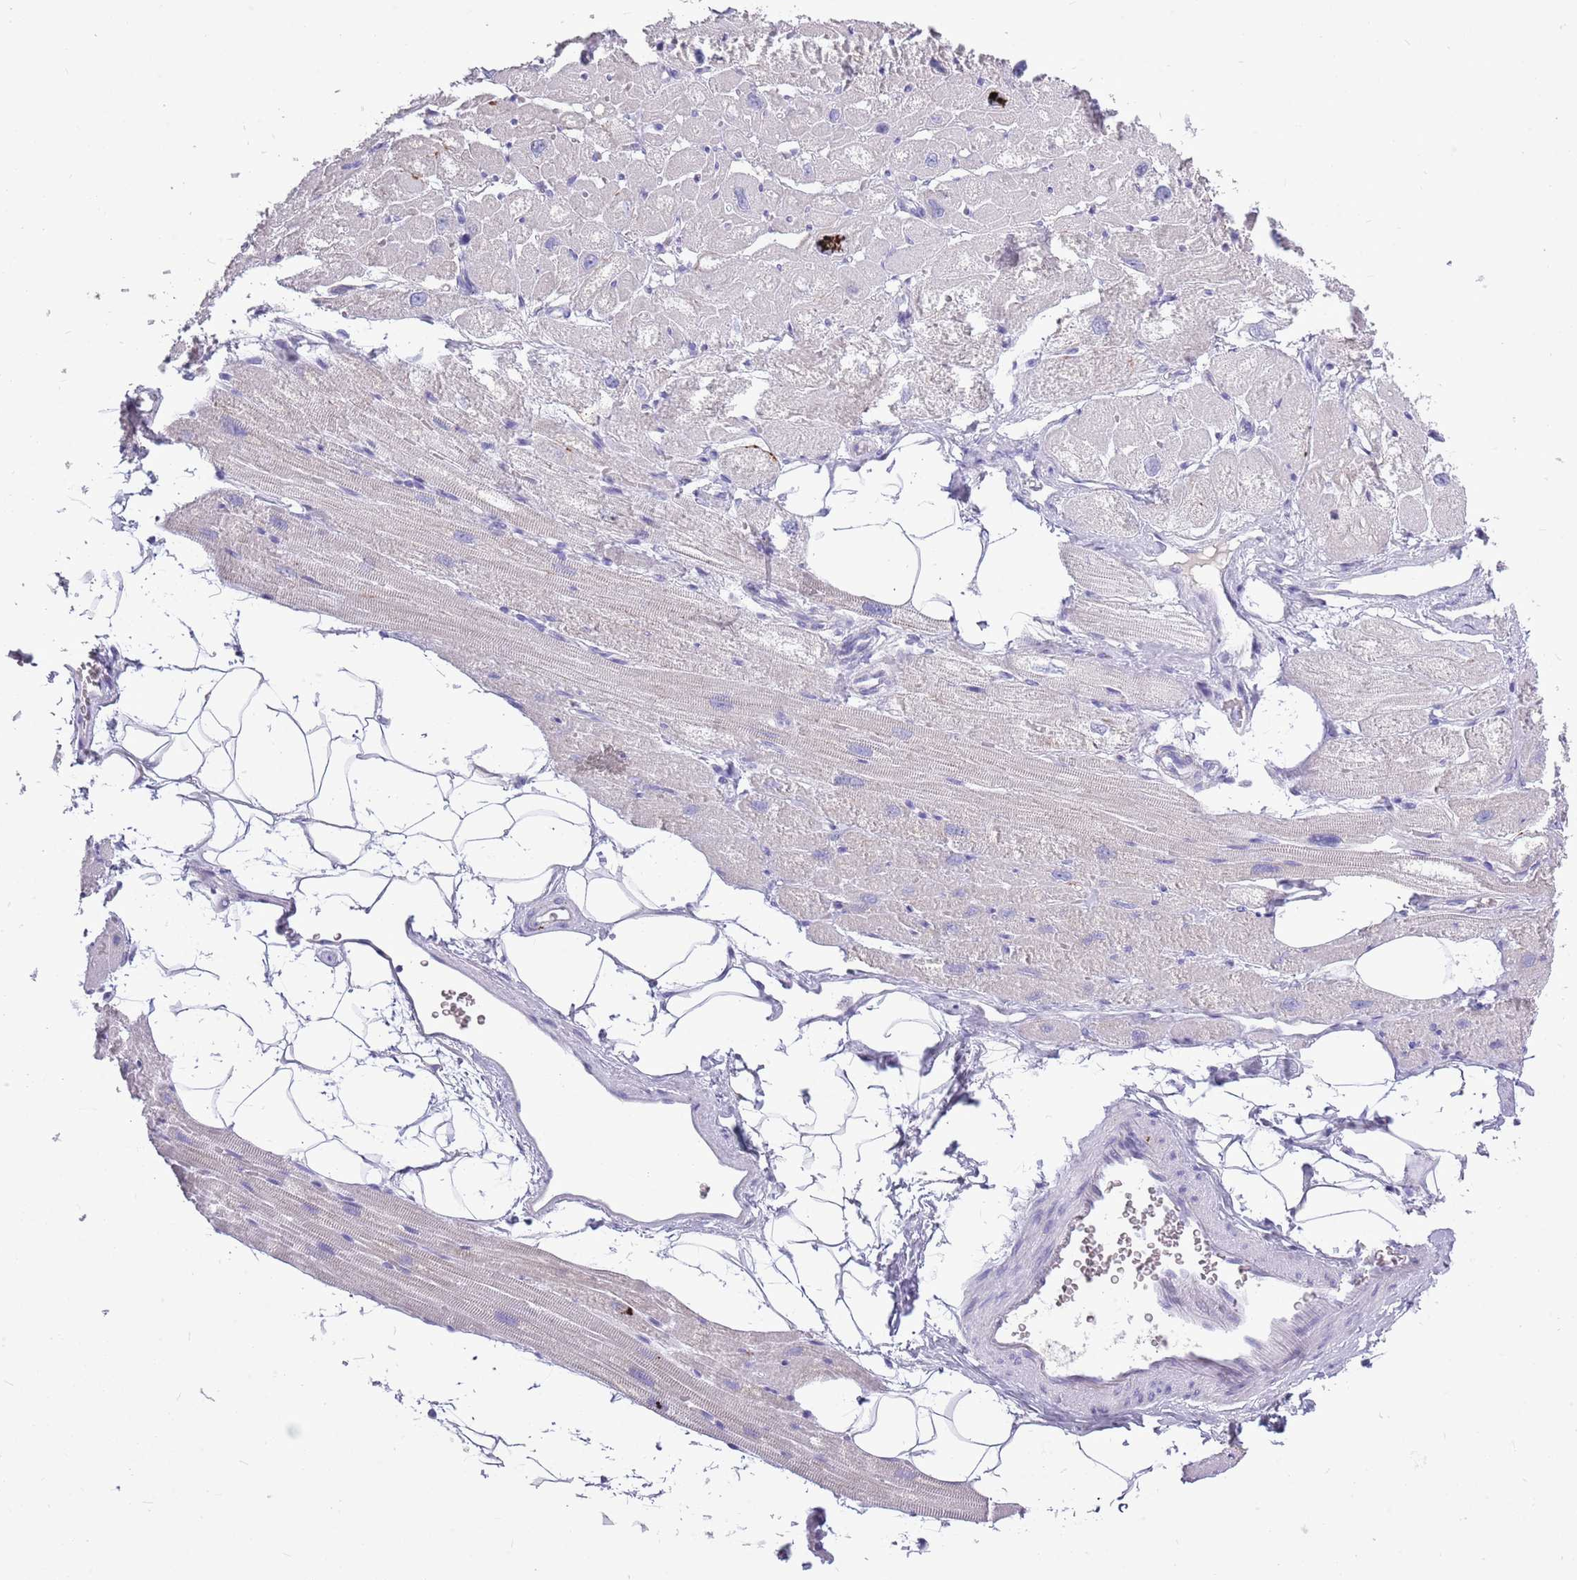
{"staining": {"intensity": "negative", "quantity": "none", "location": "none"}, "tissue": "heart muscle", "cell_type": "Cardiomyocytes", "image_type": "normal", "snomed": [{"axis": "morphology", "description": "Normal tissue, NOS"}, {"axis": "topography", "description": "Heart"}], "caption": "Immunohistochemistry (IHC) histopathology image of normal heart muscle stained for a protein (brown), which reveals no expression in cardiomyocytes. (DAB (3,3'-diaminobenzidine) IHC with hematoxylin counter stain).", "gene": "ZNF425", "patient": {"sex": "male", "age": 50}}